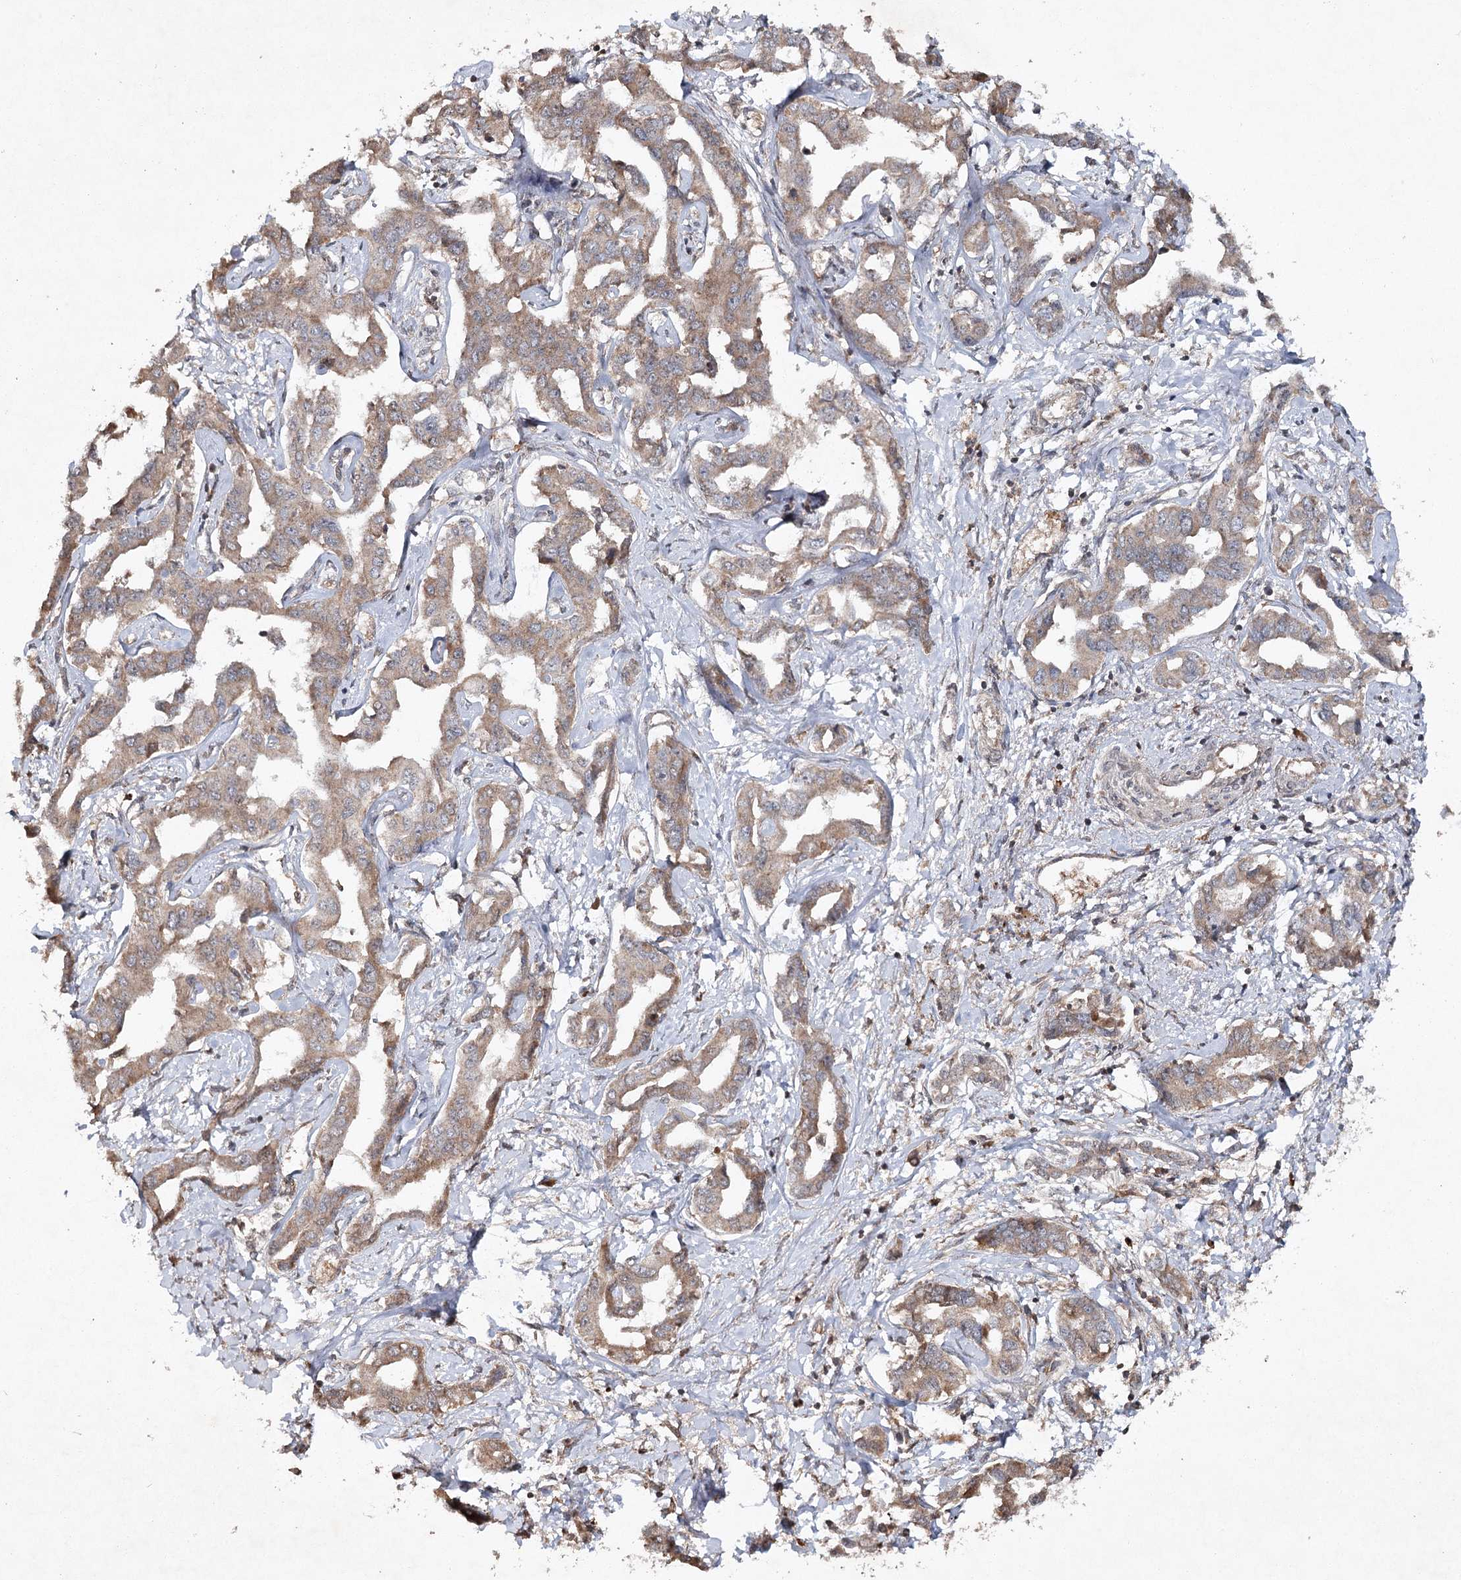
{"staining": {"intensity": "moderate", "quantity": "25%-75%", "location": "cytoplasmic/membranous"}, "tissue": "liver cancer", "cell_type": "Tumor cells", "image_type": "cancer", "snomed": [{"axis": "morphology", "description": "Cholangiocarcinoma"}, {"axis": "topography", "description": "Liver"}], "caption": "A photomicrograph of cholangiocarcinoma (liver) stained for a protein shows moderate cytoplasmic/membranous brown staining in tumor cells.", "gene": "CYP2B6", "patient": {"sex": "male", "age": 59}}